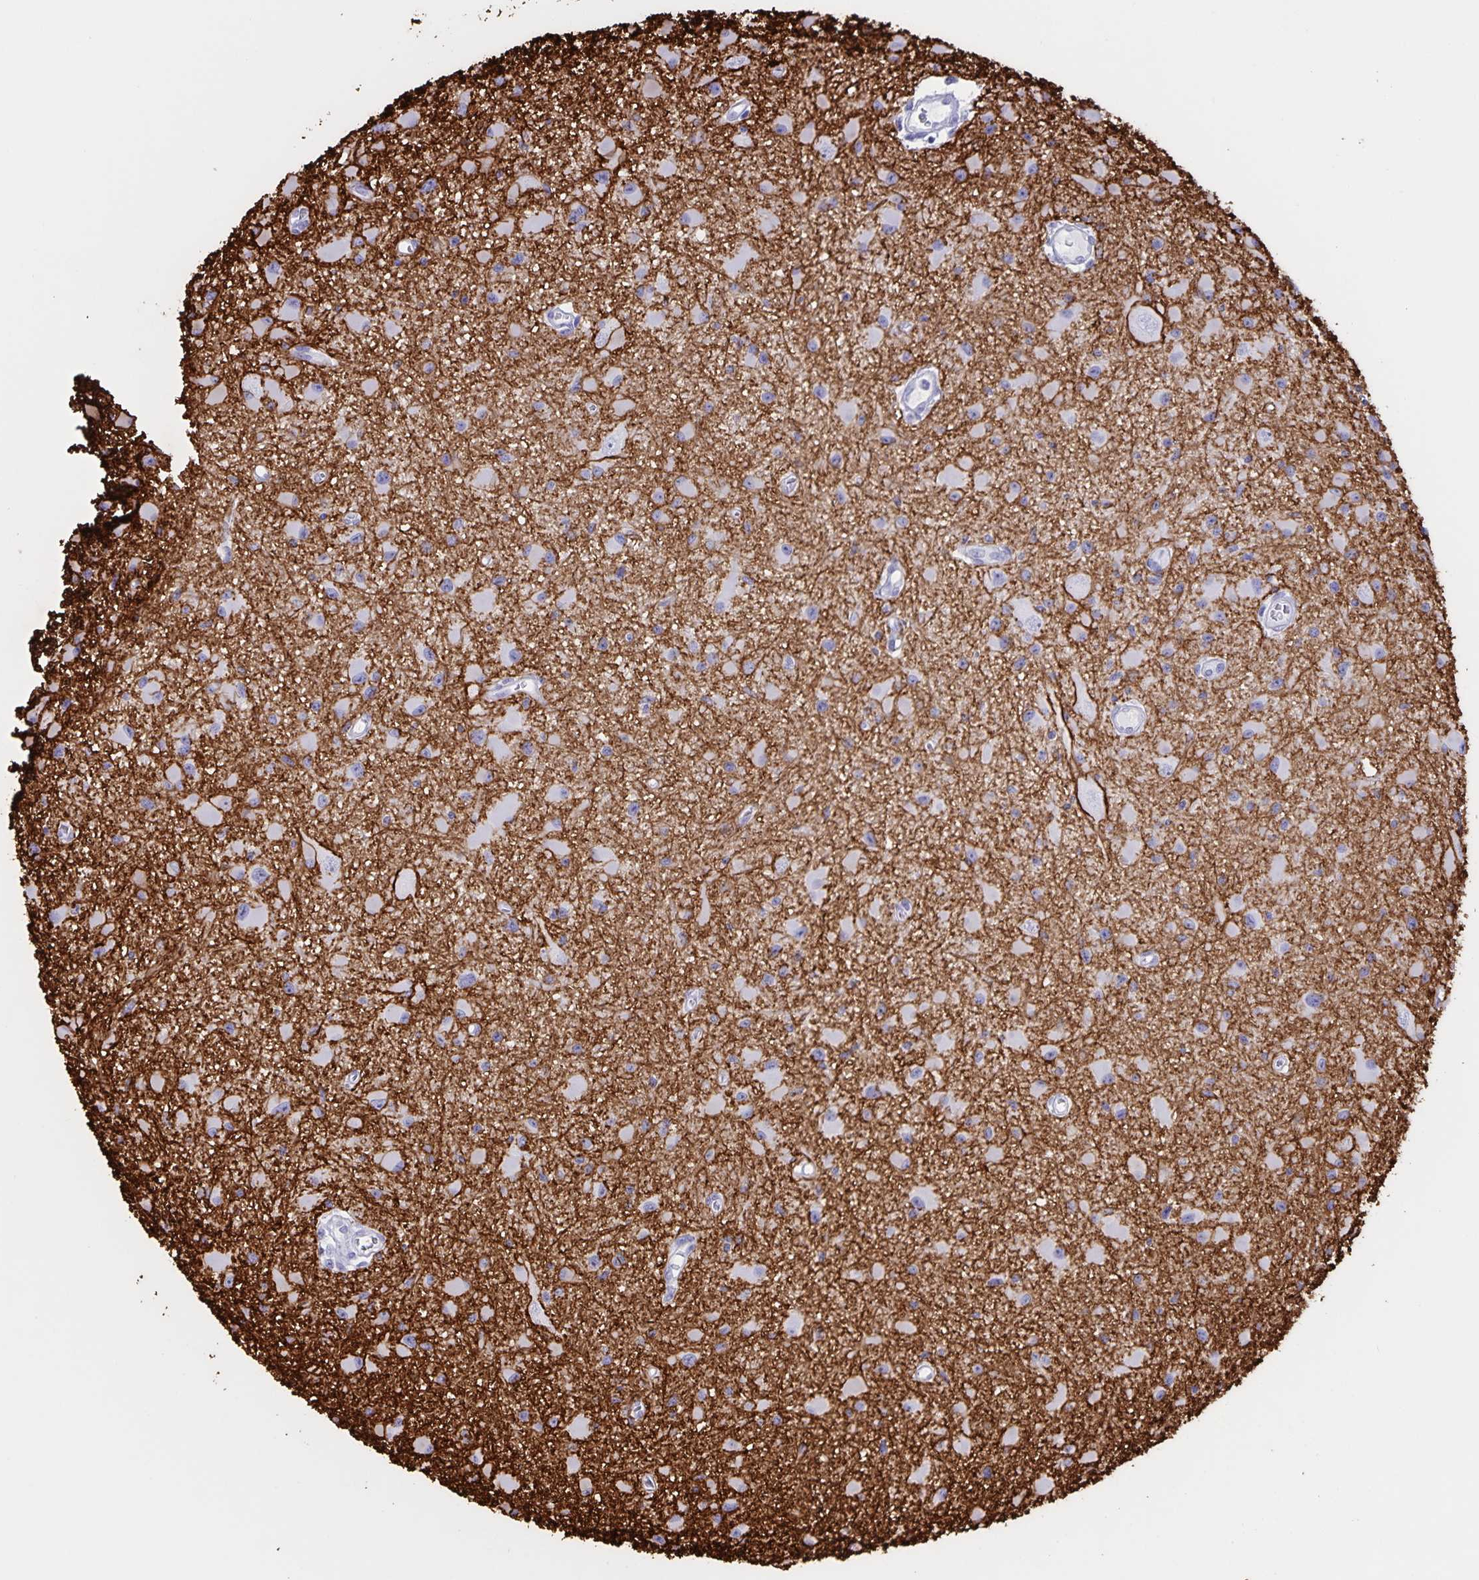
{"staining": {"intensity": "negative", "quantity": "none", "location": "none"}, "tissue": "glioma", "cell_type": "Tumor cells", "image_type": "cancer", "snomed": [{"axis": "morphology", "description": "Glioma, malignant, High grade"}, {"axis": "topography", "description": "Brain"}], "caption": "DAB (3,3'-diaminobenzidine) immunohistochemical staining of glioma demonstrates no significant staining in tumor cells. Brightfield microscopy of immunohistochemistry stained with DAB (brown) and hematoxylin (blue), captured at high magnification.", "gene": "AQP4", "patient": {"sex": "male", "age": 54}}